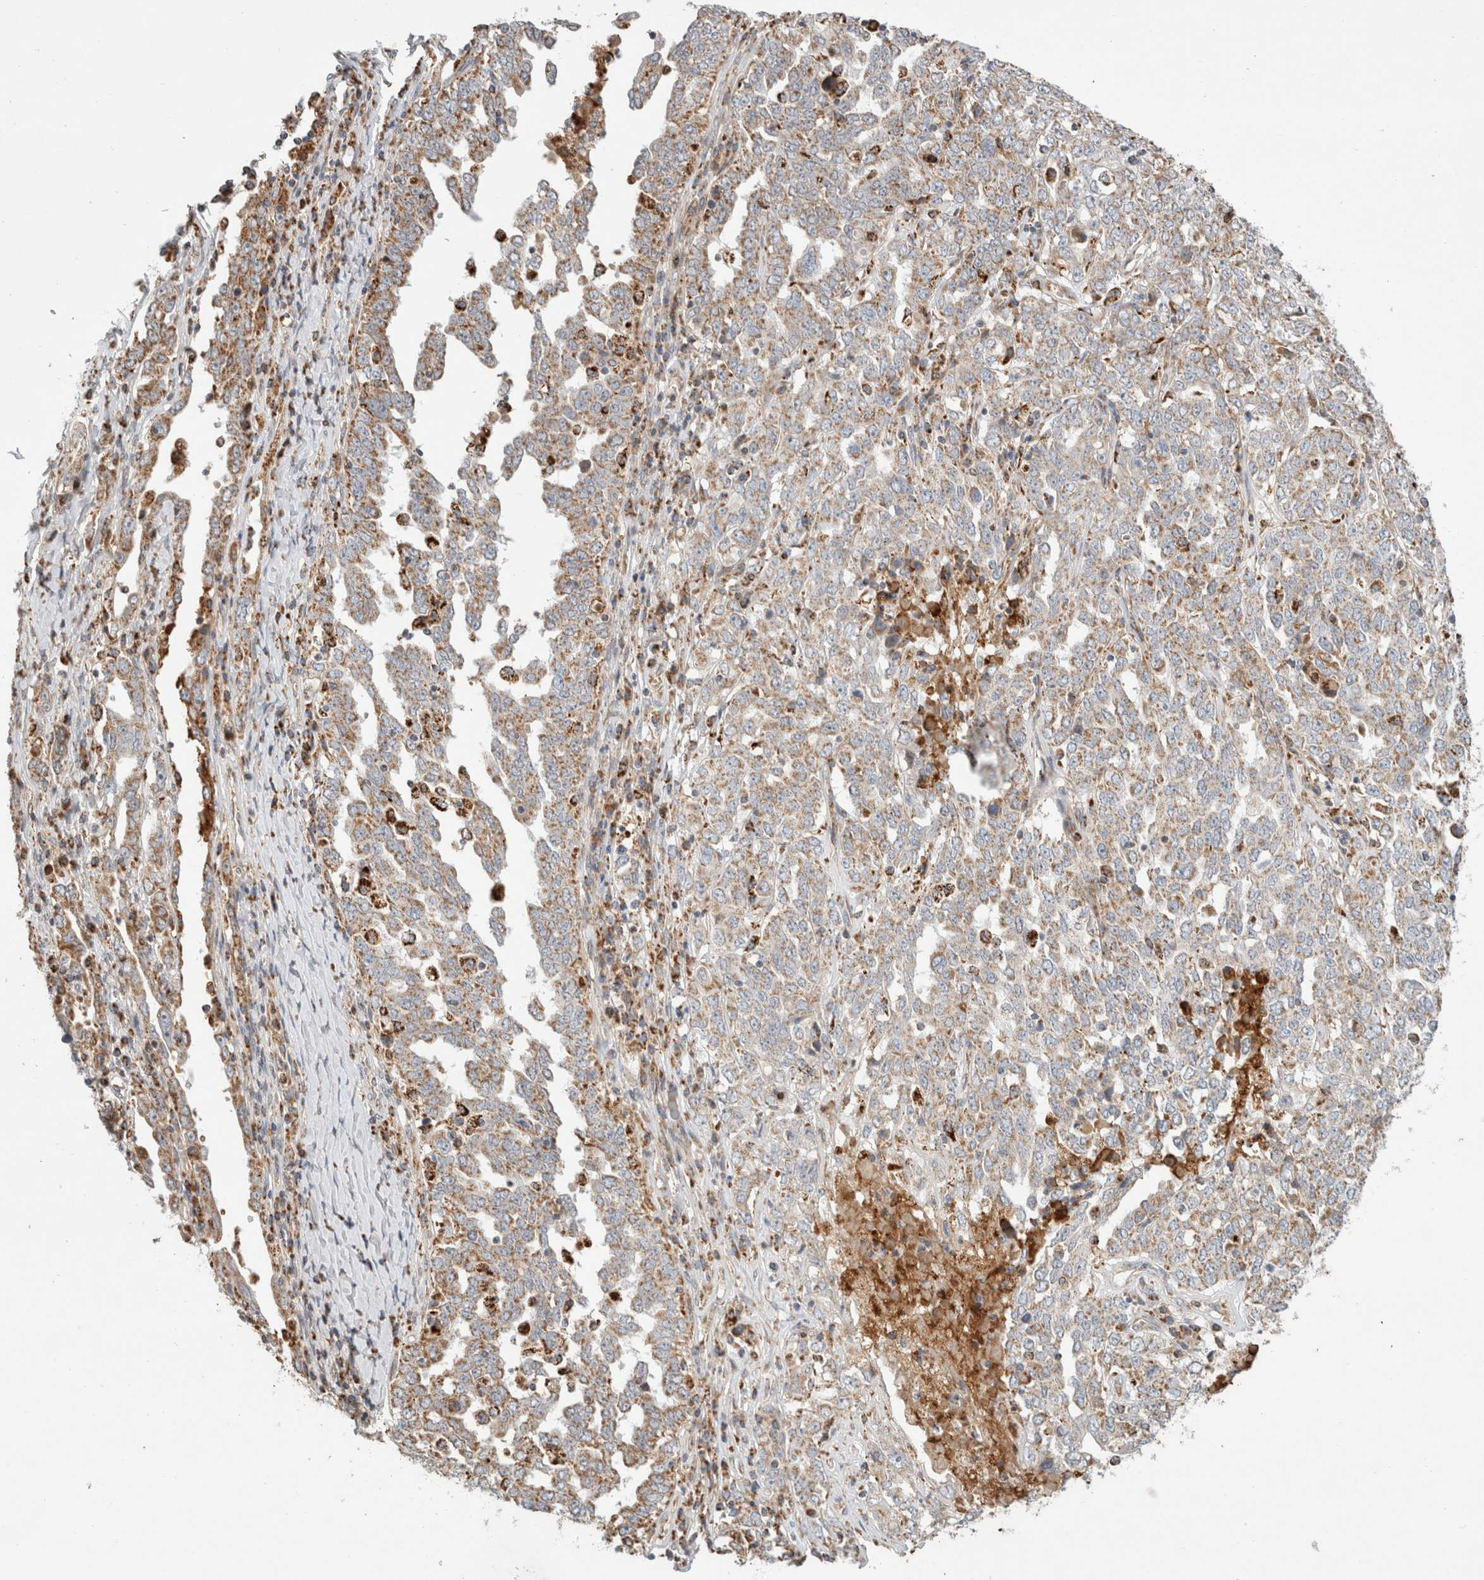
{"staining": {"intensity": "weak", "quantity": ">75%", "location": "cytoplasmic/membranous"}, "tissue": "ovarian cancer", "cell_type": "Tumor cells", "image_type": "cancer", "snomed": [{"axis": "morphology", "description": "Carcinoma, endometroid"}, {"axis": "topography", "description": "Ovary"}], "caption": "A high-resolution histopathology image shows immunohistochemistry (IHC) staining of ovarian cancer, which displays weak cytoplasmic/membranous staining in approximately >75% of tumor cells.", "gene": "HROB", "patient": {"sex": "female", "age": 62}}